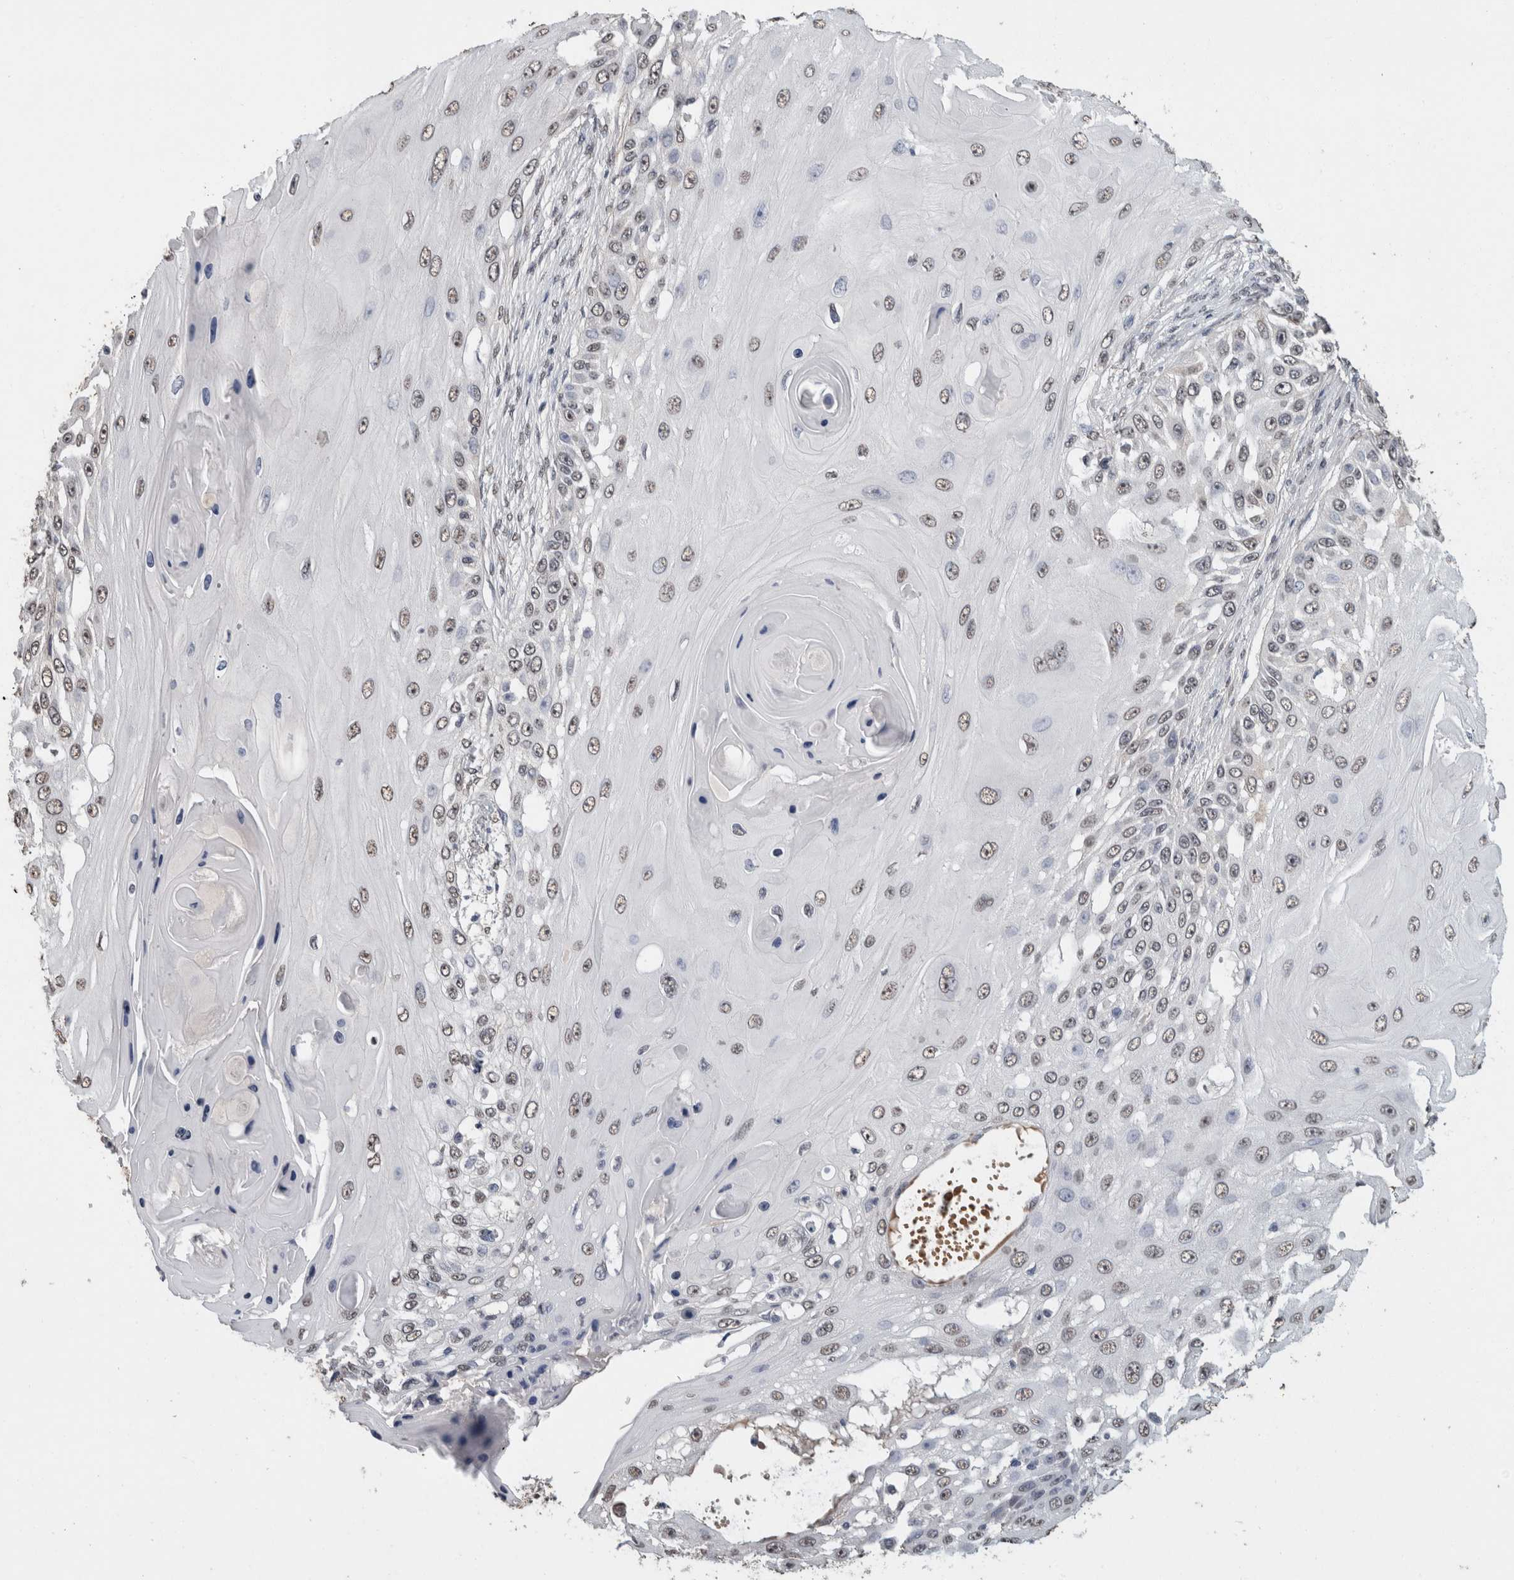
{"staining": {"intensity": "weak", "quantity": ">75%", "location": "nuclear"}, "tissue": "skin cancer", "cell_type": "Tumor cells", "image_type": "cancer", "snomed": [{"axis": "morphology", "description": "Squamous cell carcinoma, NOS"}, {"axis": "topography", "description": "Skin"}], "caption": "A histopathology image of skin cancer stained for a protein exhibits weak nuclear brown staining in tumor cells.", "gene": "LTBP1", "patient": {"sex": "female", "age": 44}}